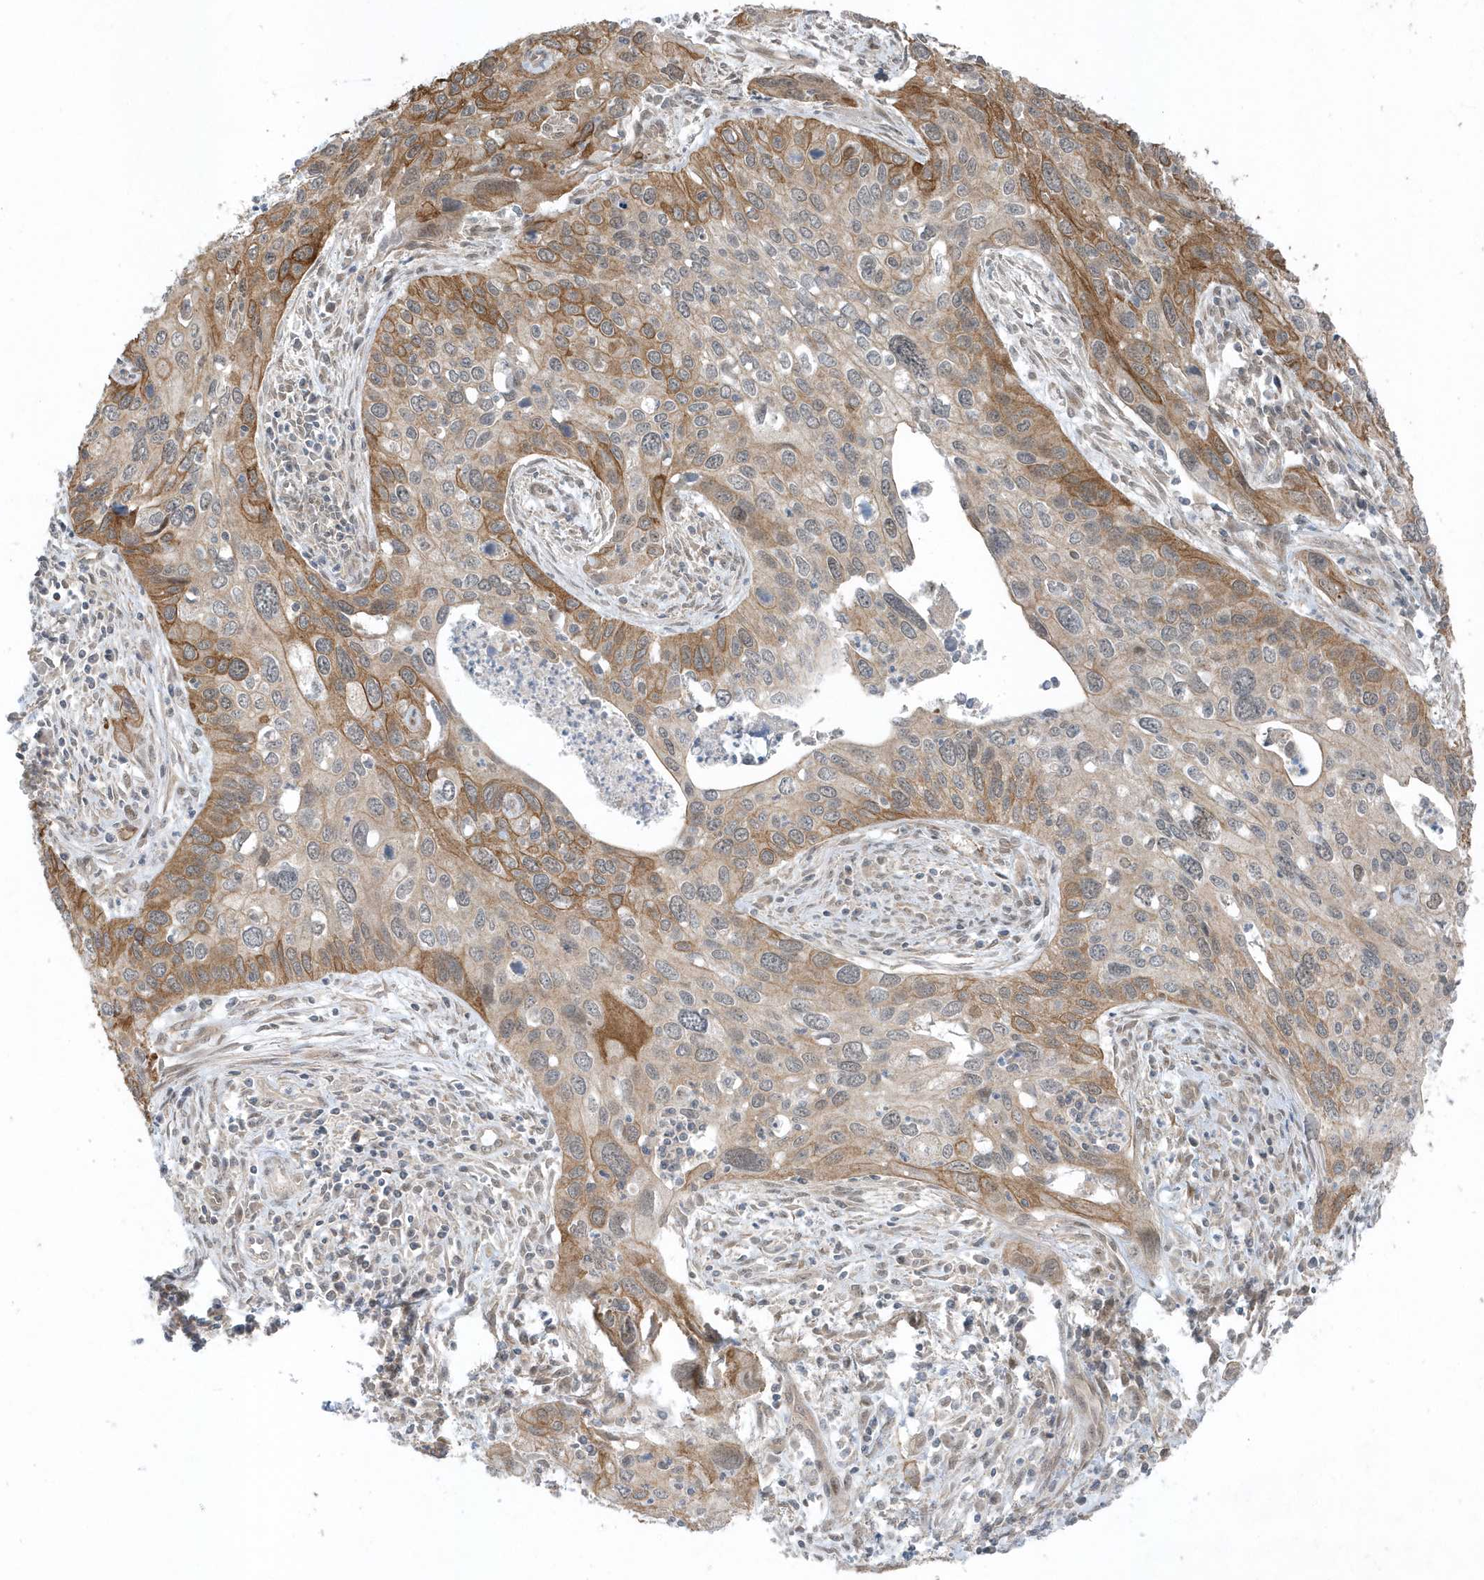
{"staining": {"intensity": "moderate", "quantity": "25%-75%", "location": "cytoplasmic/membranous"}, "tissue": "cervical cancer", "cell_type": "Tumor cells", "image_type": "cancer", "snomed": [{"axis": "morphology", "description": "Squamous cell carcinoma, NOS"}, {"axis": "topography", "description": "Cervix"}], "caption": "Cervical cancer stained with a brown dye shows moderate cytoplasmic/membranous positive staining in approximately 25%-75% of tumor cells.", "gene": "PARD3B", "patient": {"sex": "female", "age": 55}}